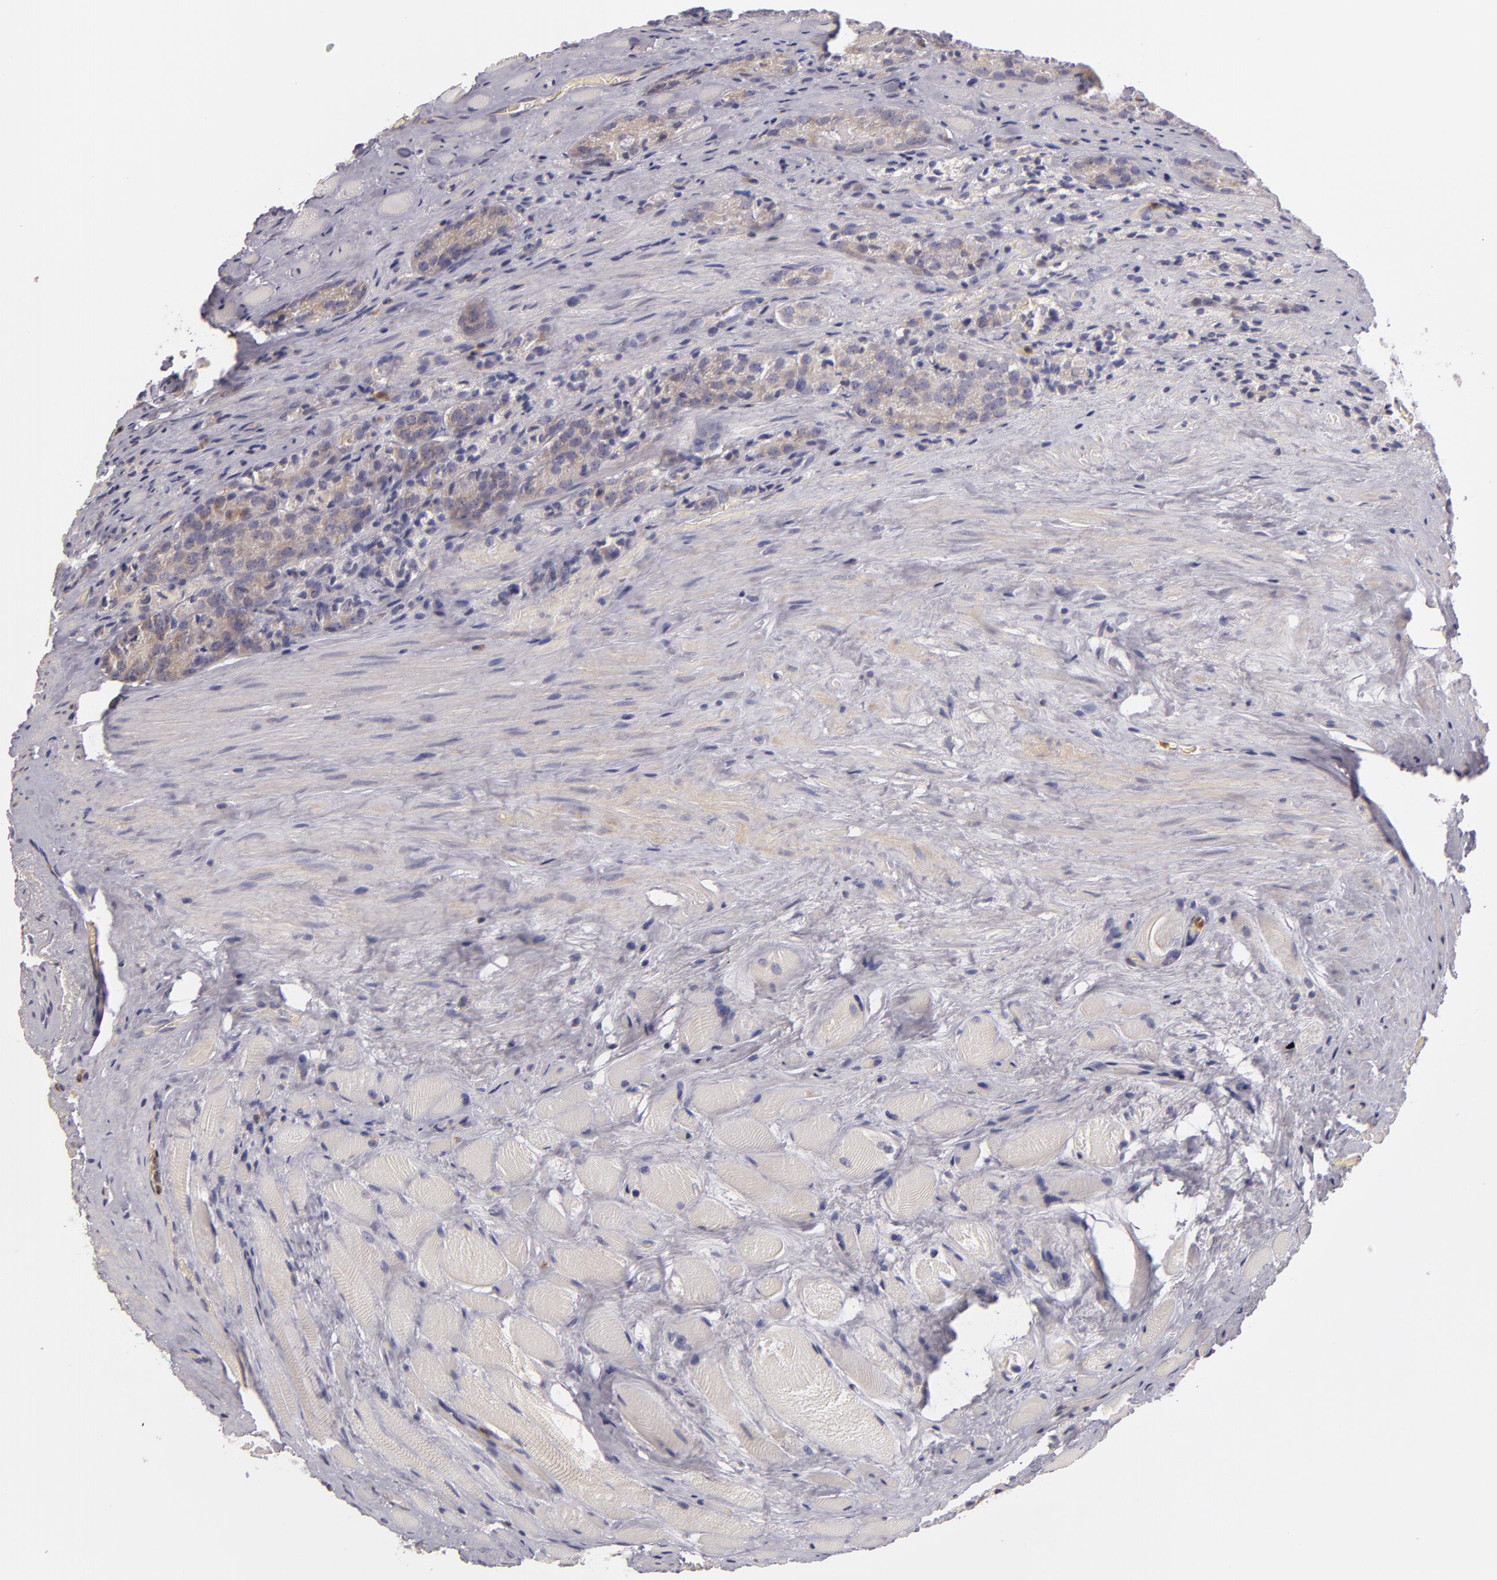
{"staining": {"intensity": "weak", "quantity": ">75%", "location": "cytoplasmic/membranous"}, "tissue": "prostate cancer", "cell_type": "Tumor cells", "image_type": "cancer", "snomed": [{"axis": "morphology", "description": "Adenocarcinoma, Medium grade"}, {"axis": "topography", "description": "Prostate"}], "caption": "Immunohistochemical staining of adenocarcinoma (medium-grade) (prostate) displays low levels of weak cytoplasmic/membranous protein positivity in about >75% of tumor cells.", "gene": "TLR8", "patient": {"sex": "male", "age": 60}}